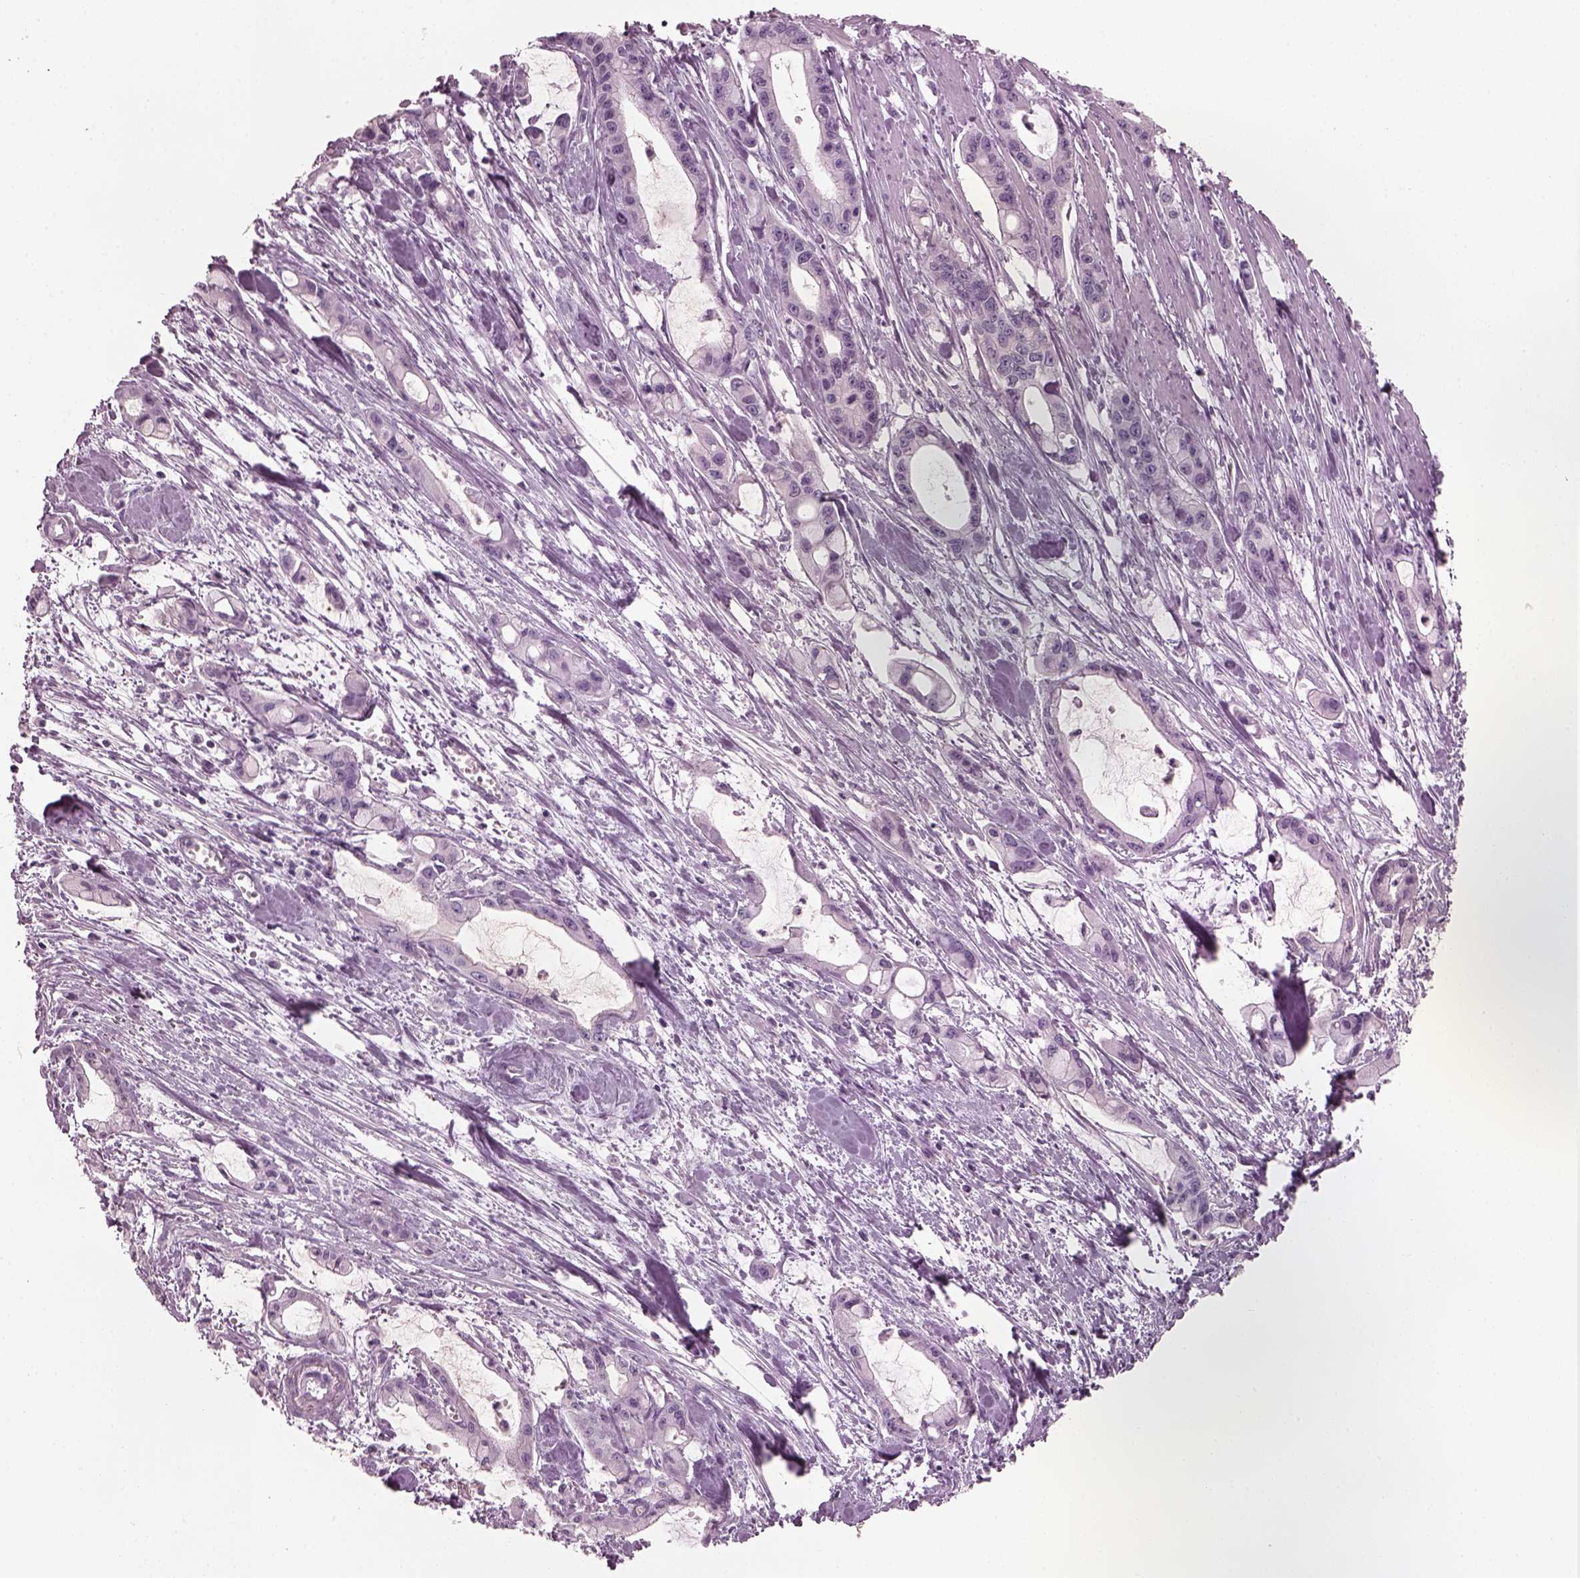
{"staining": {"intensity": "negative", "quantity": "none", "location": "none"}, "tissue": "pancreatic cancer", "cell_type": "Tumor cells", "image_type": "cancer", "snomed": [{"axis": "morphology", "description": "Adenocarcinoma, NOS"}, {"axis": "topography", "description": "Pancreas"}], "caption": "Immunohistochemistry (IHC) micrograph of human adenocarcinoma (pancreatic) stained for a protein (brown), which reveals no positivity in tumor cells. (IHC, brightfield microscopy, high magnification).", "gene": "PDC", "patient": {"sex": "male", "age": 48}}